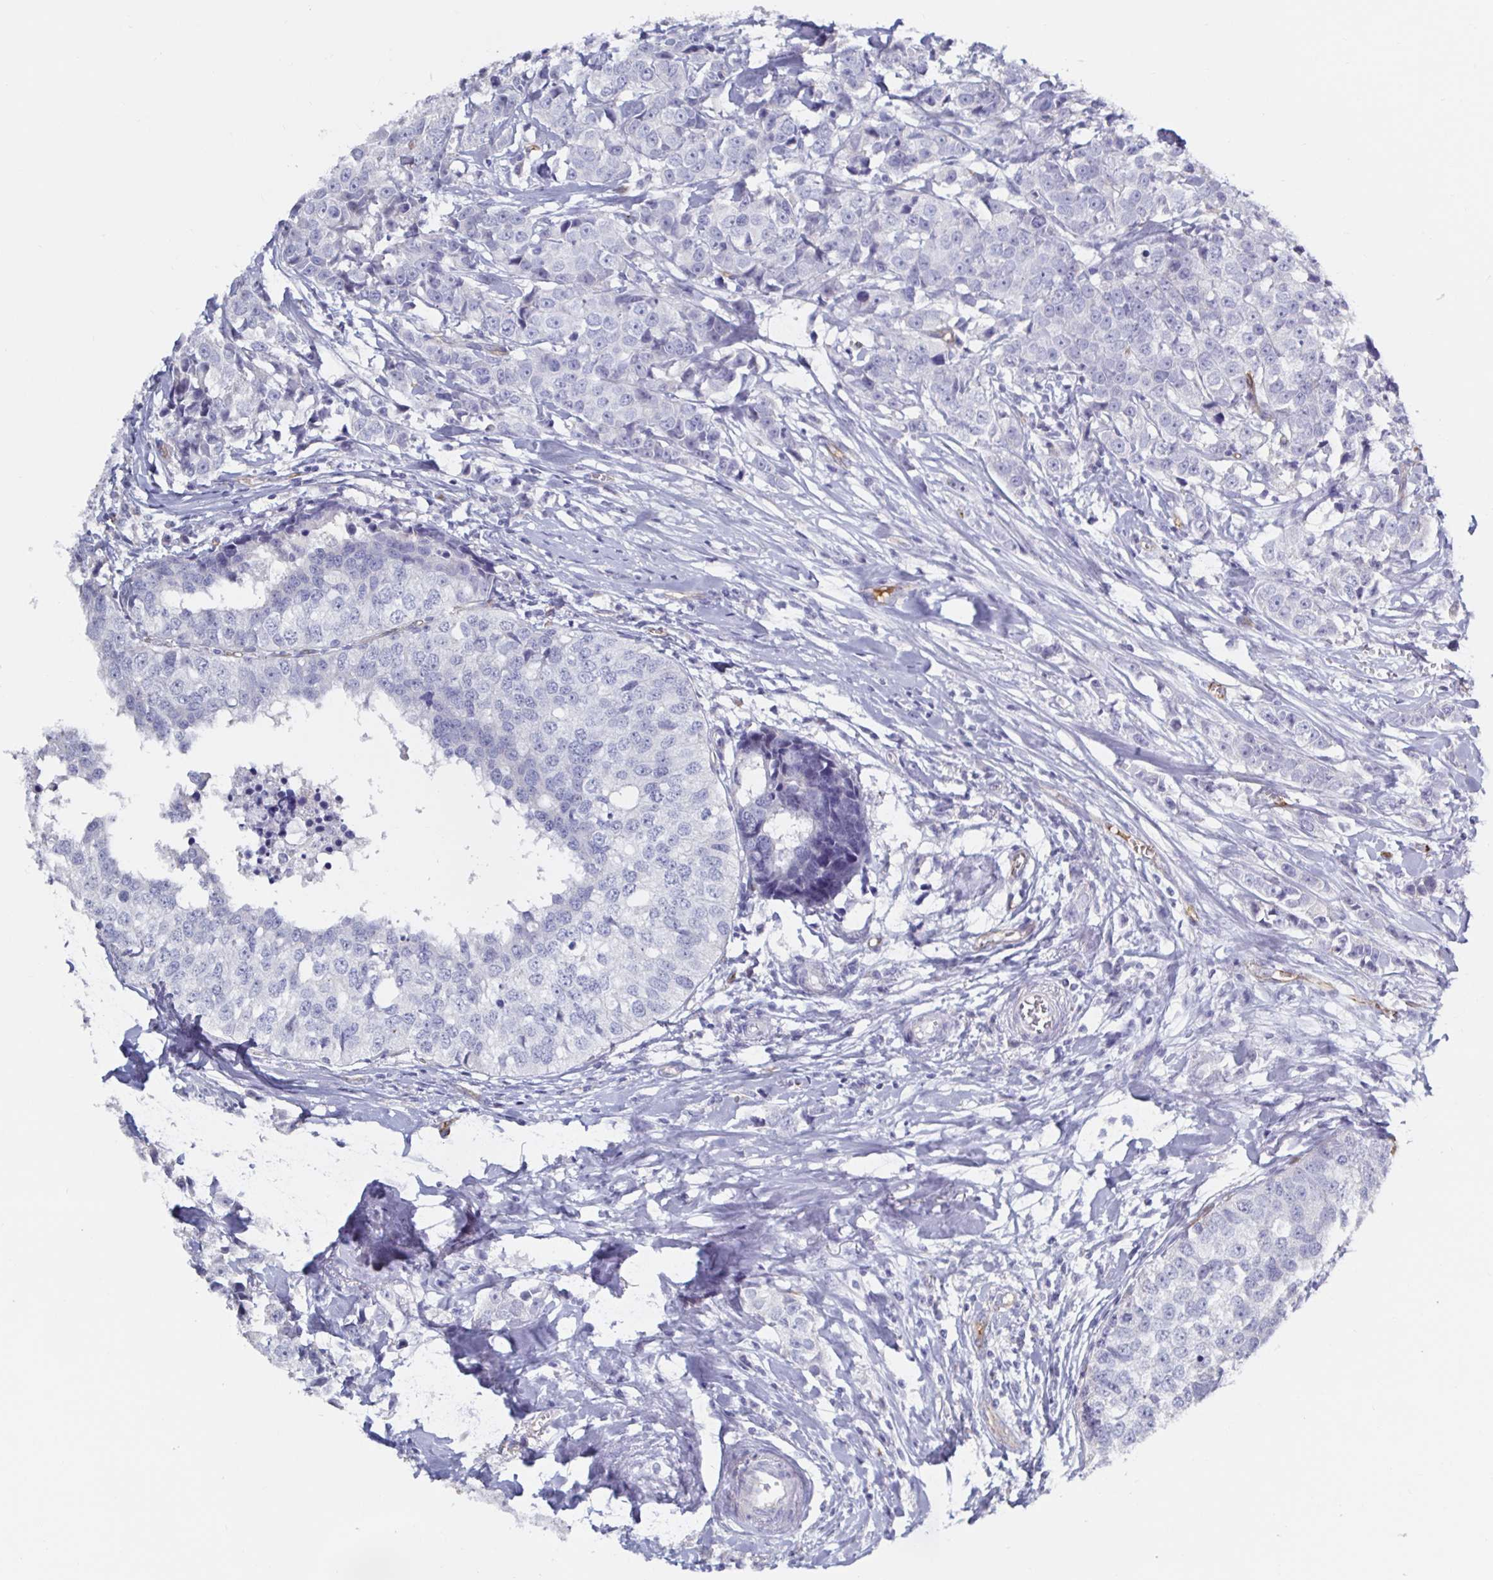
{"staining": {"intensity": "negative", "quantity": "none", "location": "none"}, "tissue": "breast cancer", "cell_type": "Tumor cells", "image_type": "cancer", "snomed": [{"axis": "morphology", "description": "Duct carcinoma"}, {"axis": "topography", "description": "Breast"}], "caption": "Immunohistochemistry histopathology image of neoplastic tissue: human invasive ductal carcinoma (breast) stained with DAB demonstrates no significant protein positivity in tumor cells.", "gene": "ACSBG2", "patient": {"sex": "female", "age": 80}}